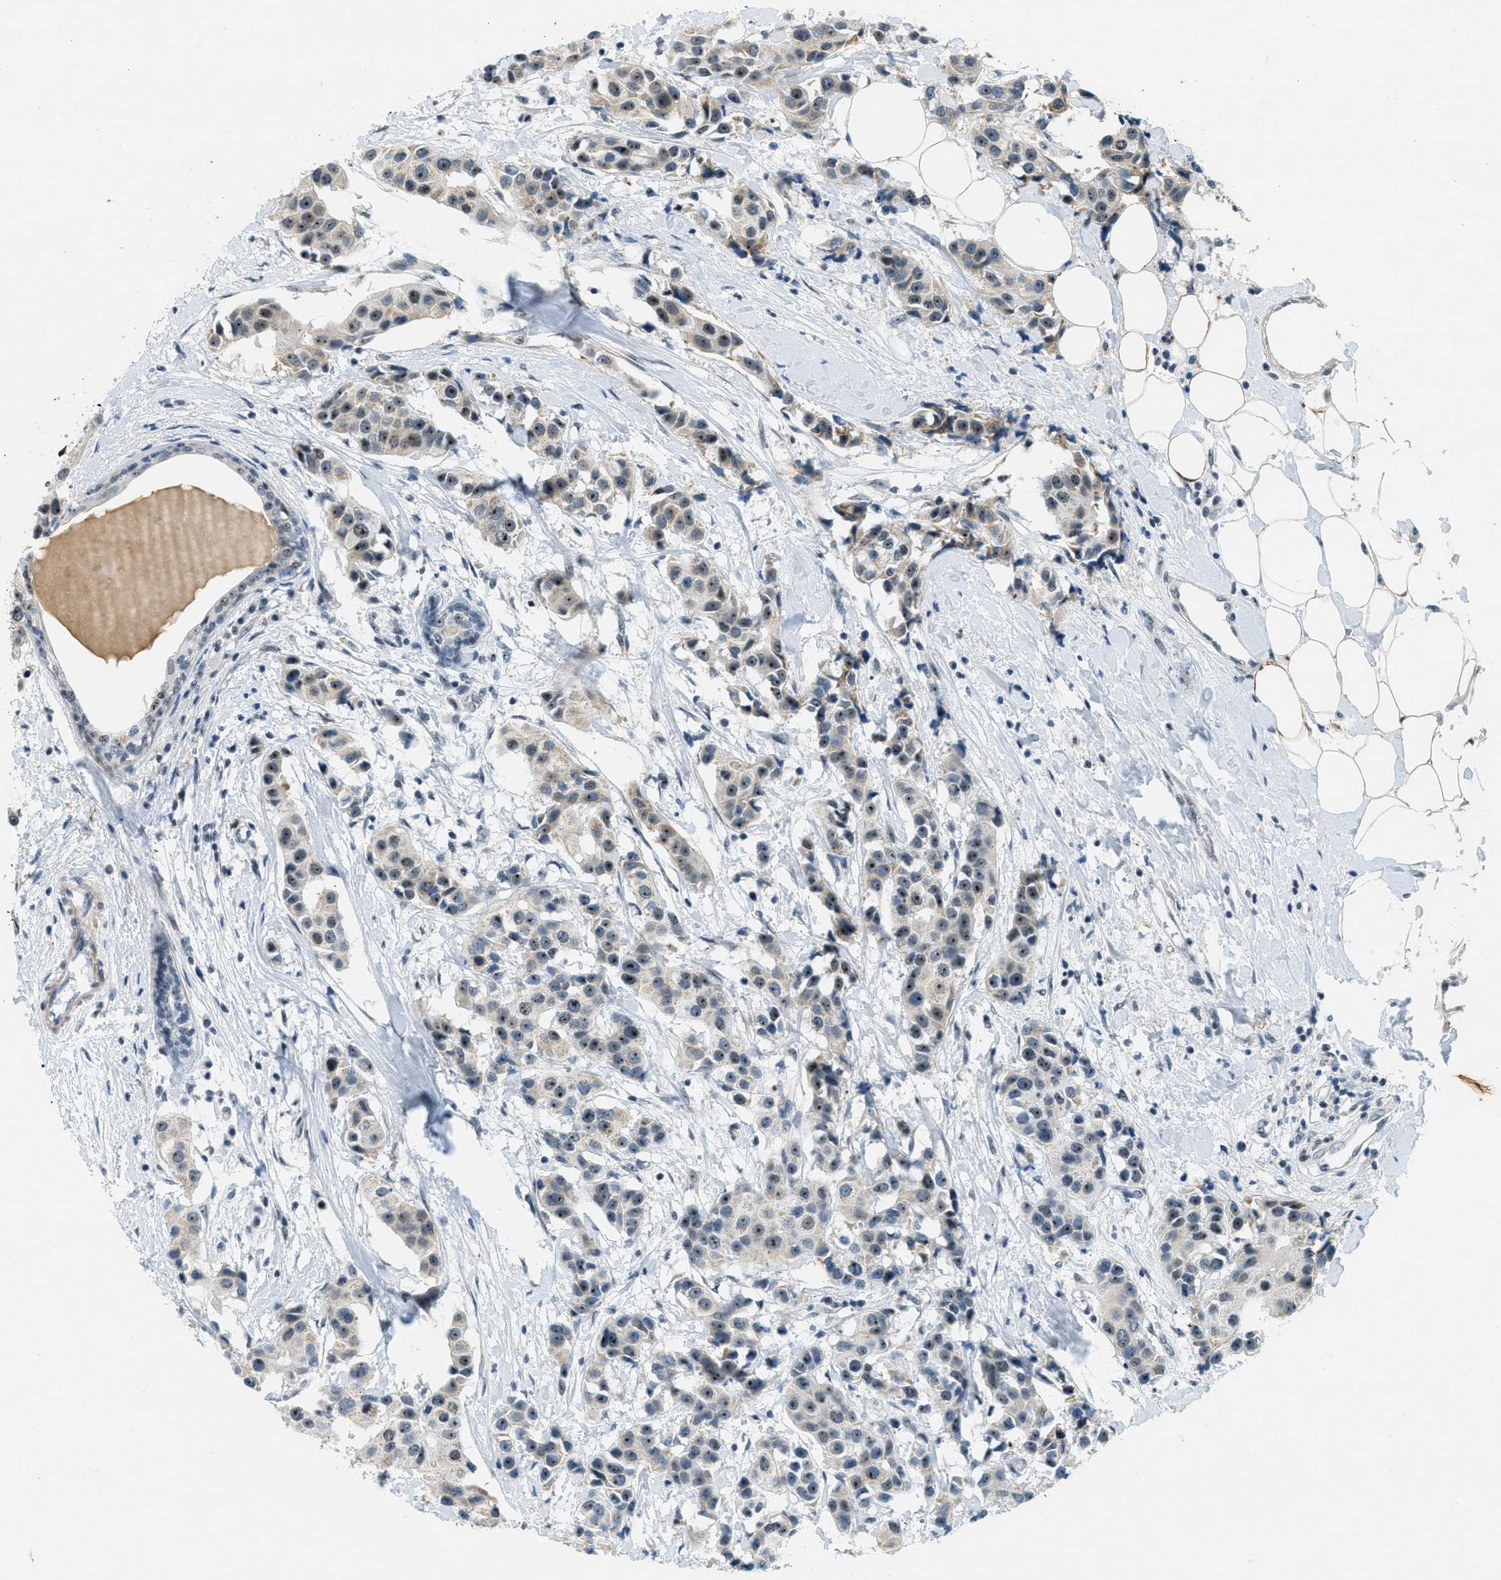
{"staining": {"intensity": "moderate", "quantity": "25%-75%", "location": "nuclear"}, "tissue": "breast cancer", "cell_type": "Tumor cells", "image_type": "cancer", "snomed": [{"axis": "morphology", "description": "Normal tissue, NOS"}, {"axis": "morphology", "description": "Duct carcinoma"}, {"axis": "topography", "description": "Breast"}], "caption": "Human breast cancer stained with a protein marker exhibits moderate staining in tumor cells.", "gene": "DDX47", "patient": {"sex": "female", "age": 39}}